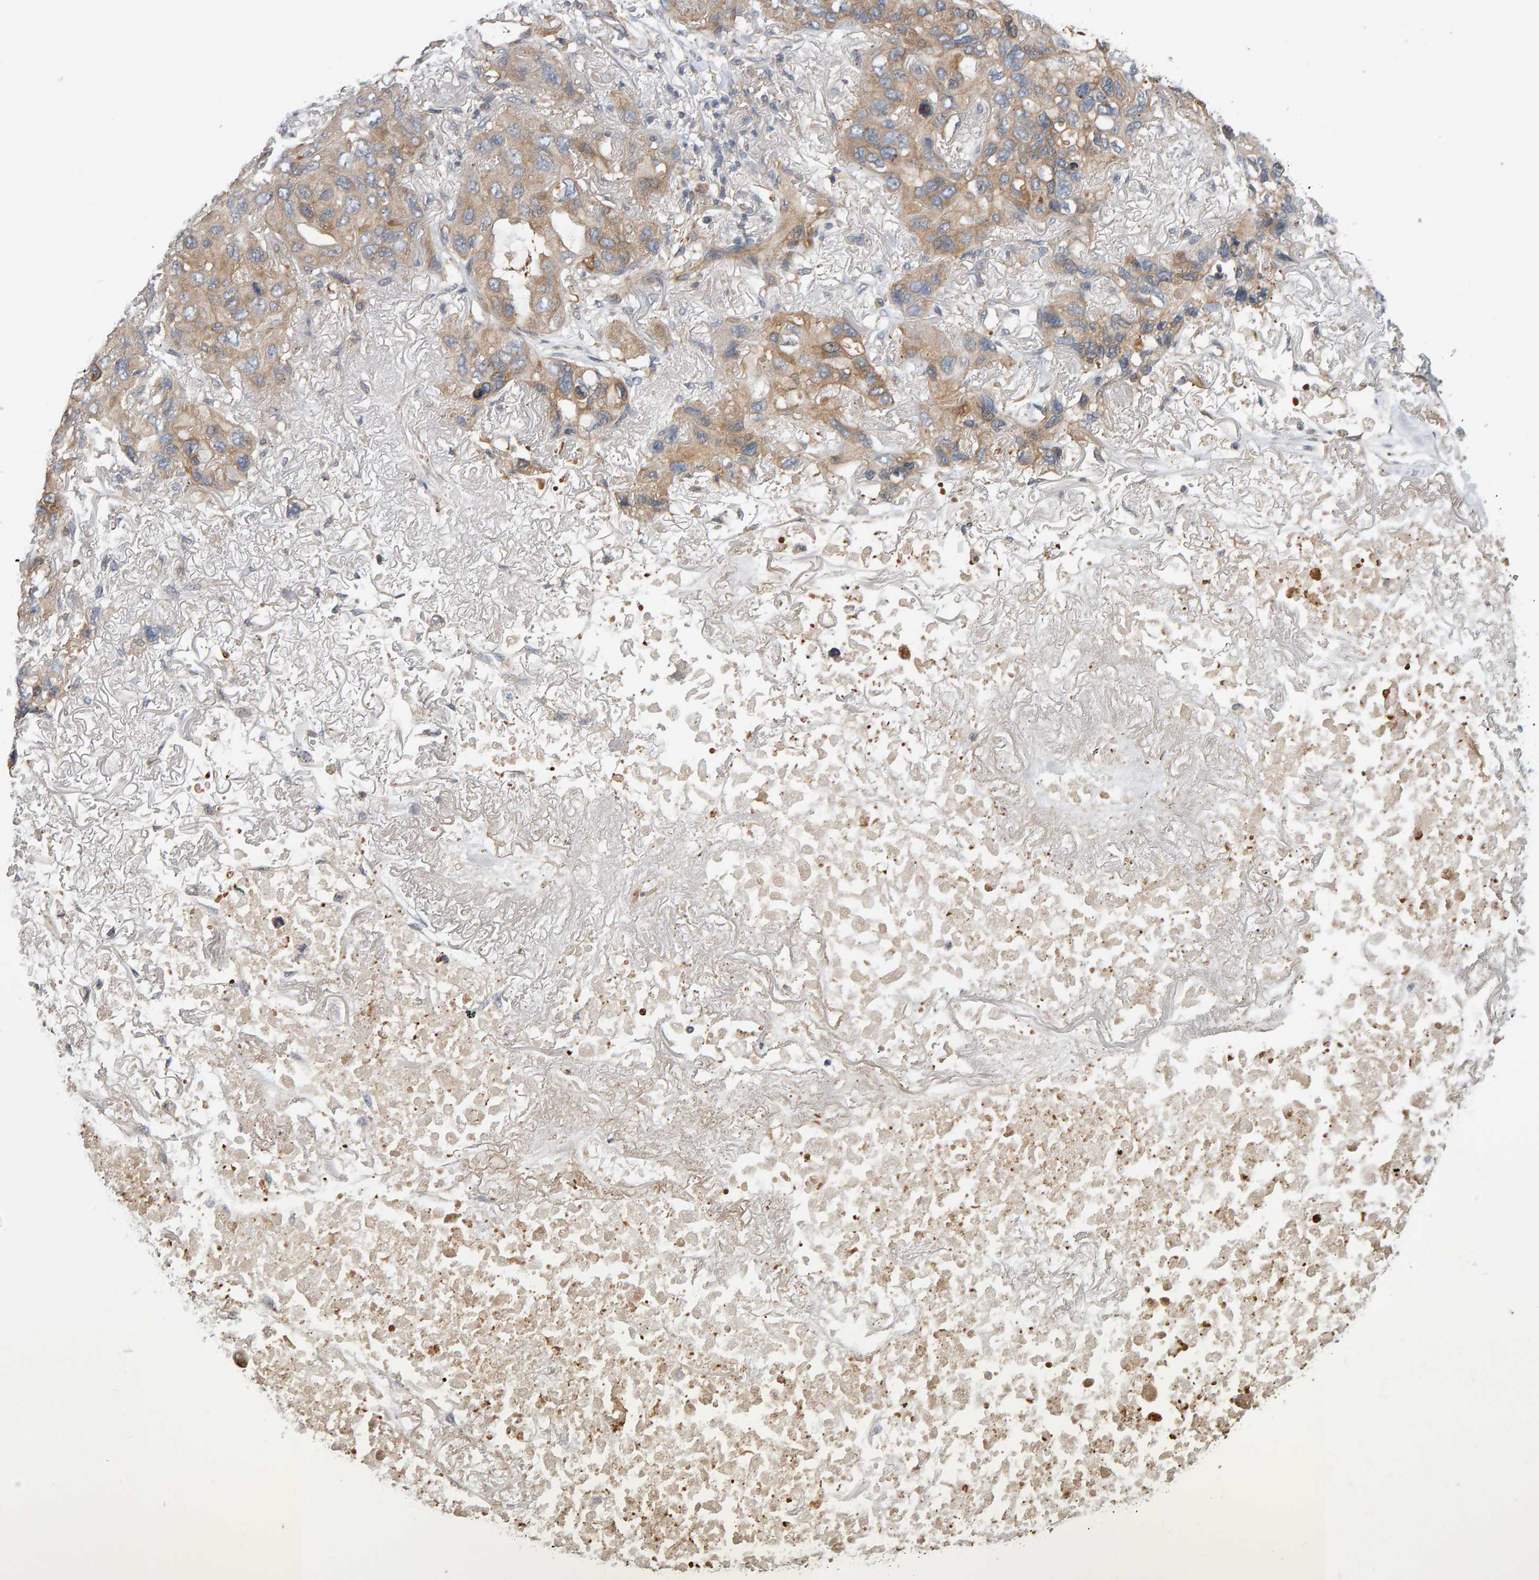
{"staining": {"intensity": "moderate", "quantity": ">75%", "location": "cytoplasmic/membranous"}, "tissue": "lung cancer", "cell_type": "Tumor cells", "image_type": "cancer", "snomed": [{"axis": "morphology", "description": "Squamous cell carcinoma, NOS"}, {"axis": "topography", "description": "Lung"}], "caption": "A photomicrograph showing moderate cytoplasmic/membranous positivity in about >75% of tumor cells in lung cancer (squamous cell carcinoma), as visualized by brown immunohistochemical staining.", "gene": "C9orf72", "patient": {"sex": "female", "age": 73}}